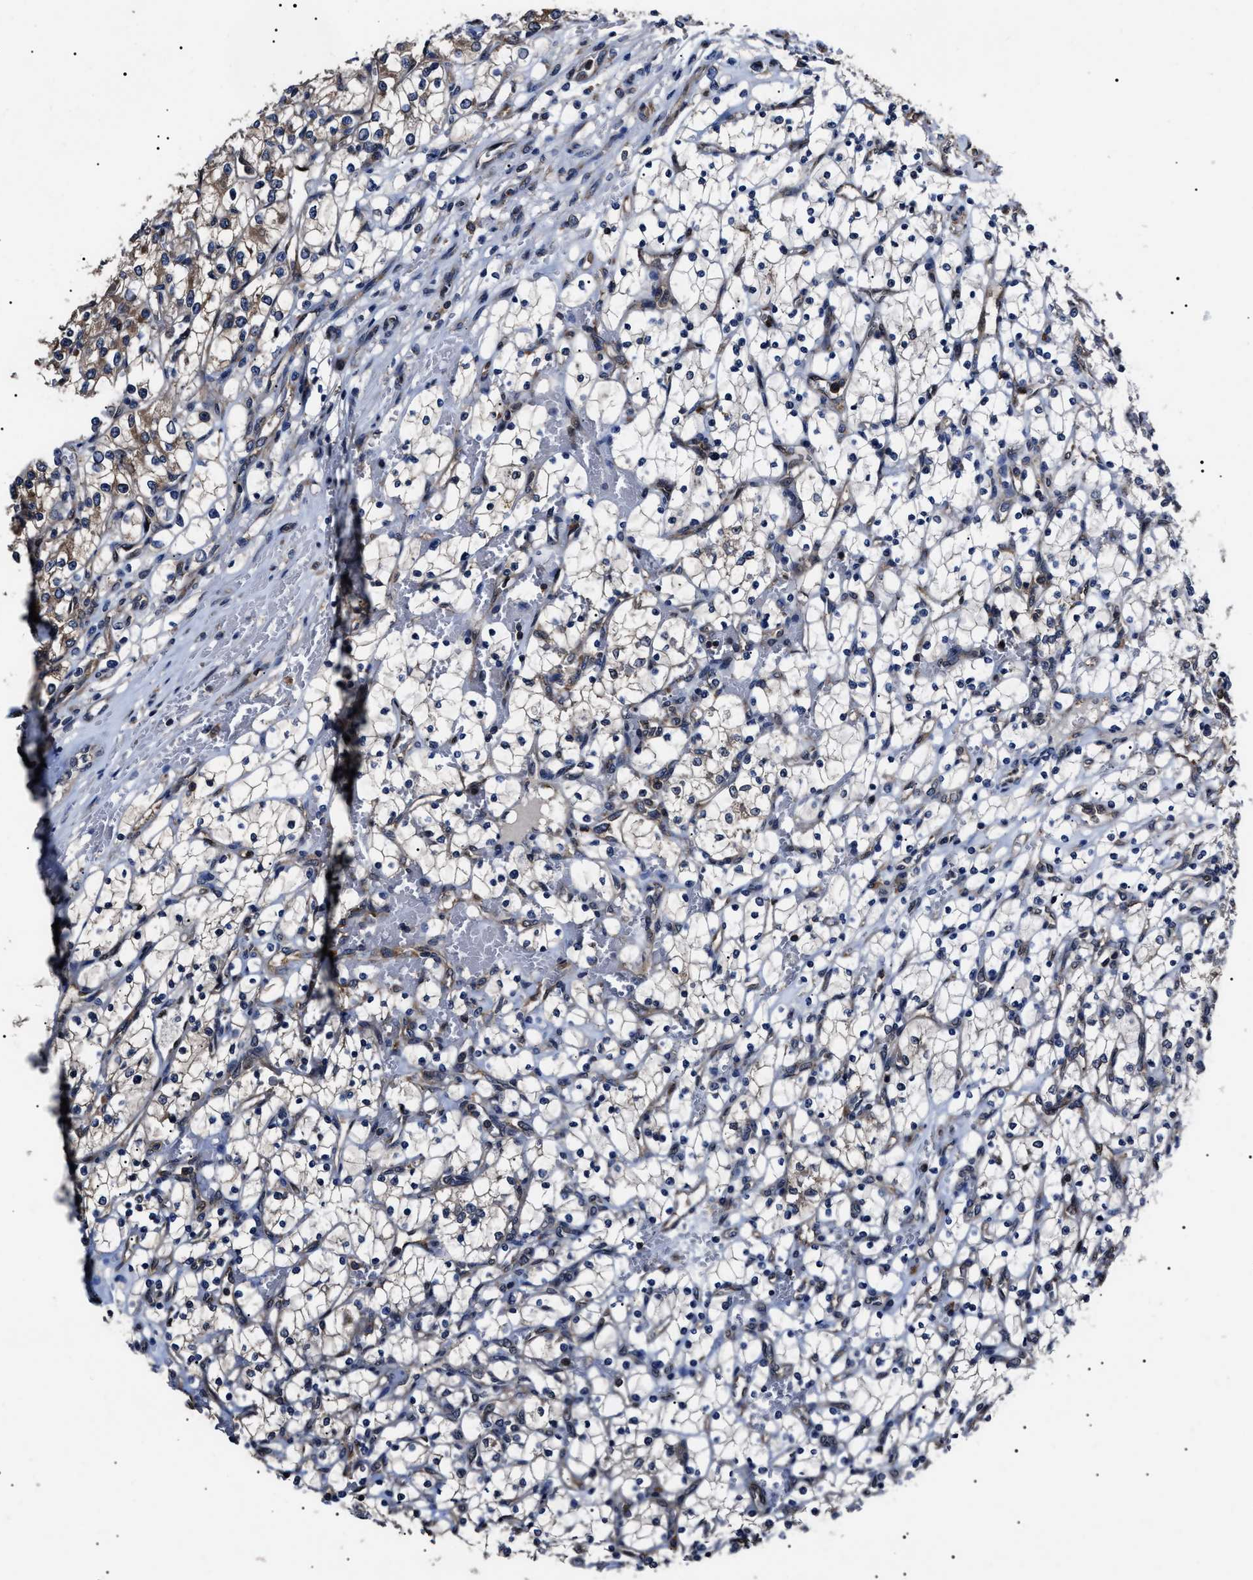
{"staining": {"intensity": "negative", "quantity": "none", "location": "none"}, "tissue": "renal cancer", "cell_type": "Tumor cells", "image_type": "cancer", "snomed": [{"axis": "morphology", "description": "Adenocarcinoma, NOS"}, {"axis": "topography", "description": "Kidney"}], "caption": "An image of renal cancer stained for a protein displays no brown staining in tumor cells.", "gene": "CCT8", "patient": {"sex": "female", "age": 69}}